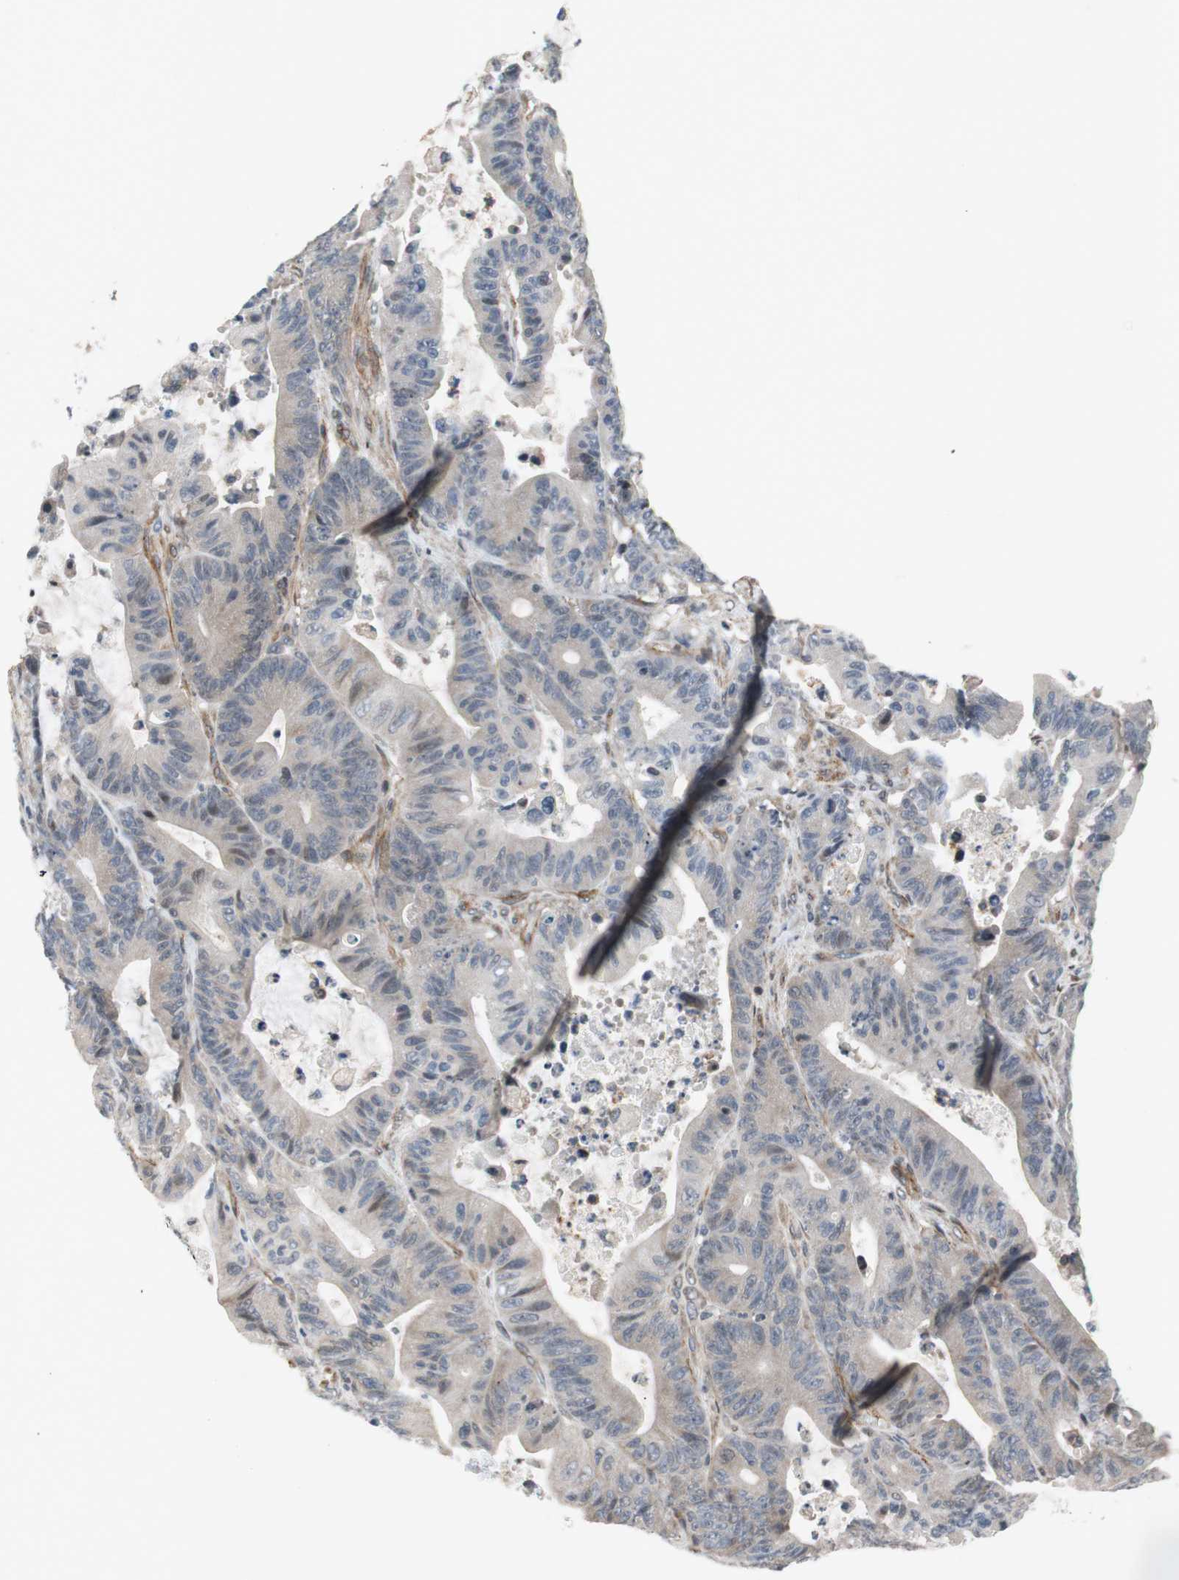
{"staining": {"intensity": "negative", "quantity": "none", "location": "none"}, "tissue": "colorectal cancer", "cell_type": "Tumor cells", "image_type": "cancer", "snomed": [{"axis": "morphology", "description": "Adenocarcinoma, NOS"}, {"axis": "topography", "description": "Colon"}], "caption": "High magnification brightfield microscopy of colorectal adenocarcinoma stained with DAB (brown) and counterstained with hematoxylin (blue): tumor cells show no significant positivity.", "gene": "GRHL1", "patient": {"sex": "female", "age": 84}}